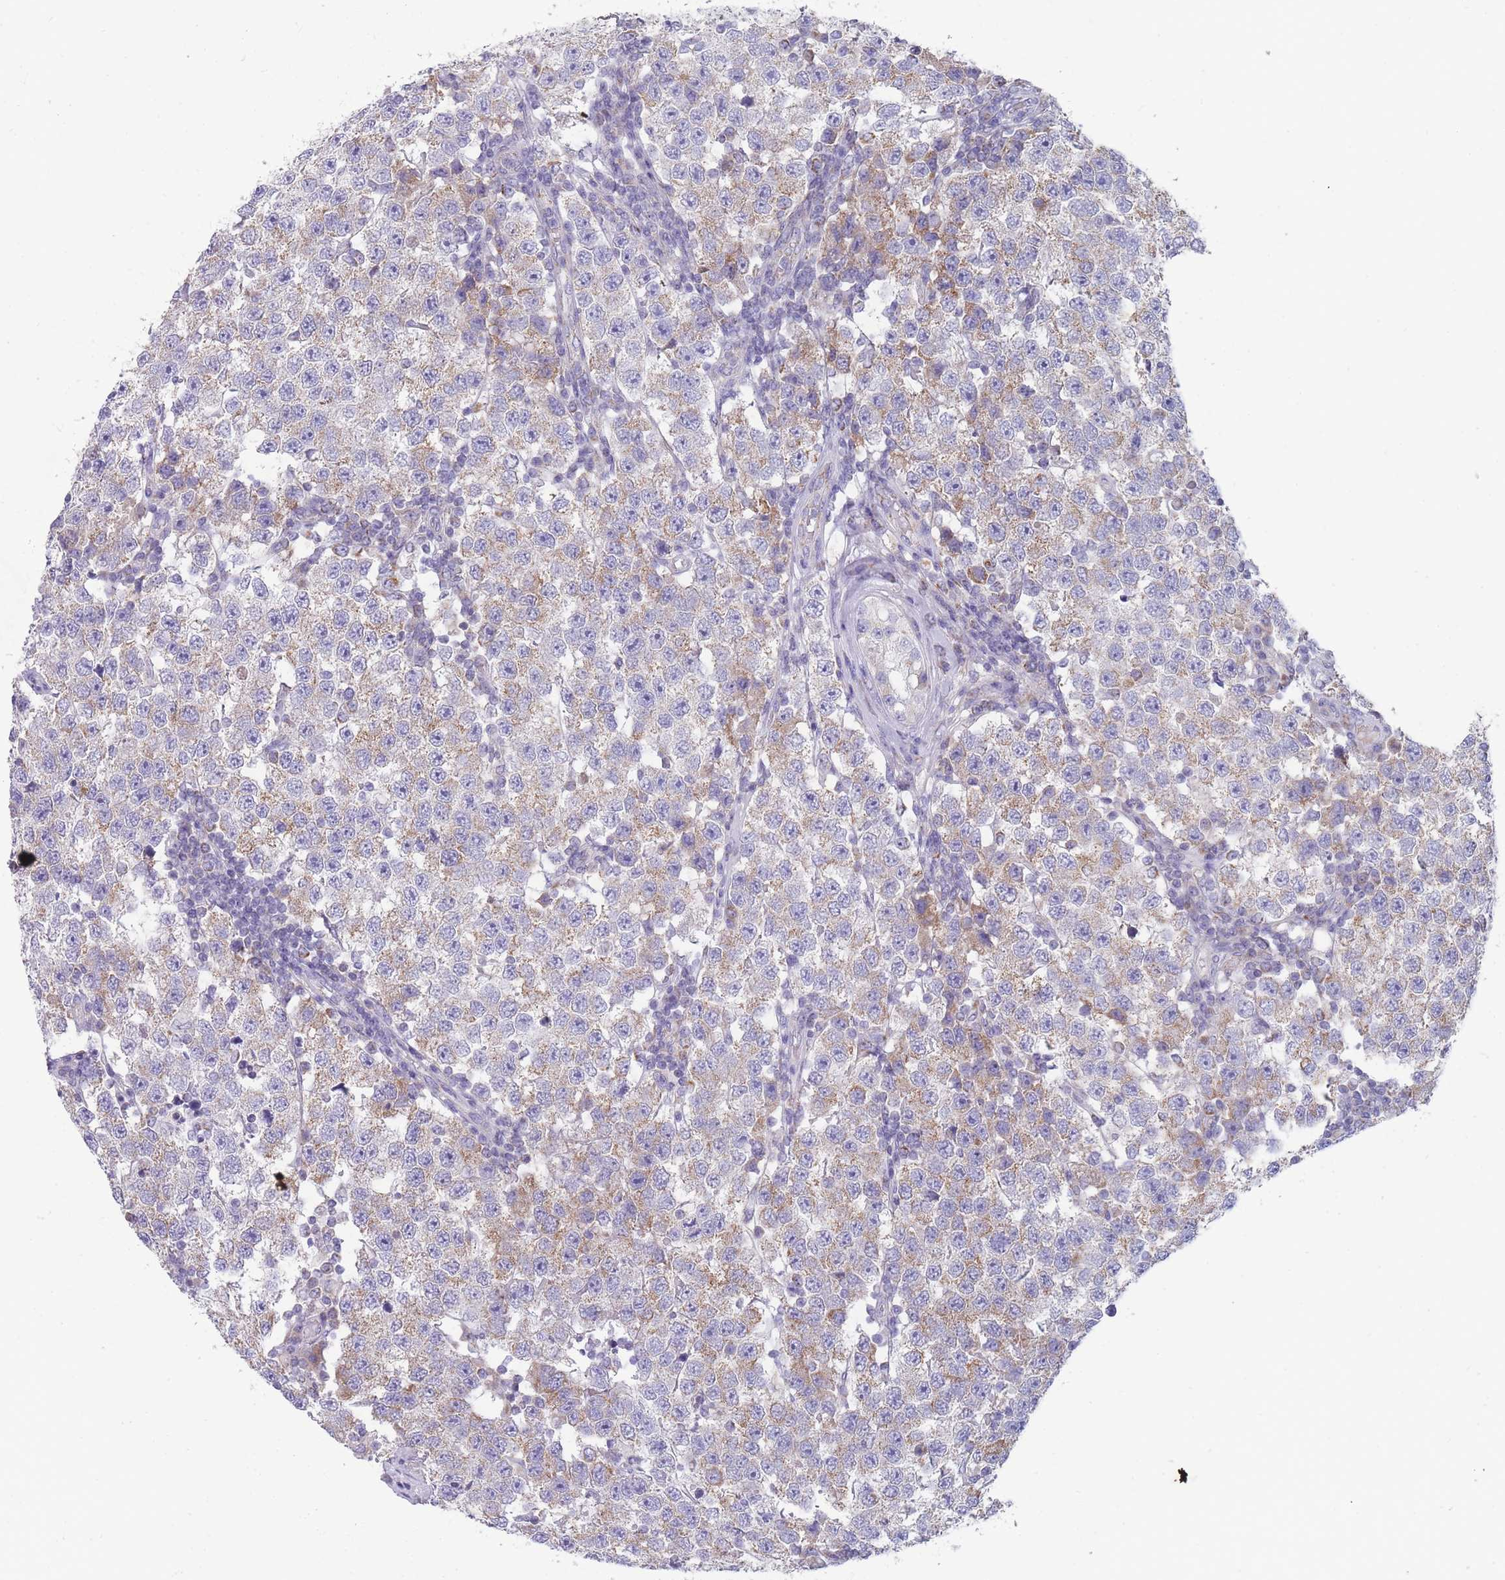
{"staining": {"intensity": "moderate", "quantity": "25%-75%", "location": "cytoplasmic/membranous"}, "tissue": "testis cancer", "cell_type": "Tumor cells", "image_type": "cancer", "snomed": [{"axis": "morphology", "description": "Seminoma, NOS"}, {"axis": "topography", "description": "Testis"}], "caption": "Testis cancer was stained to show a protein in brown. There is medium levels of moderate cytoplasmic/membranous positivity in about 25%-75% of tumor cells.", "gene": "MRPS14", "patient": {"sex": "male", "age": 34}}